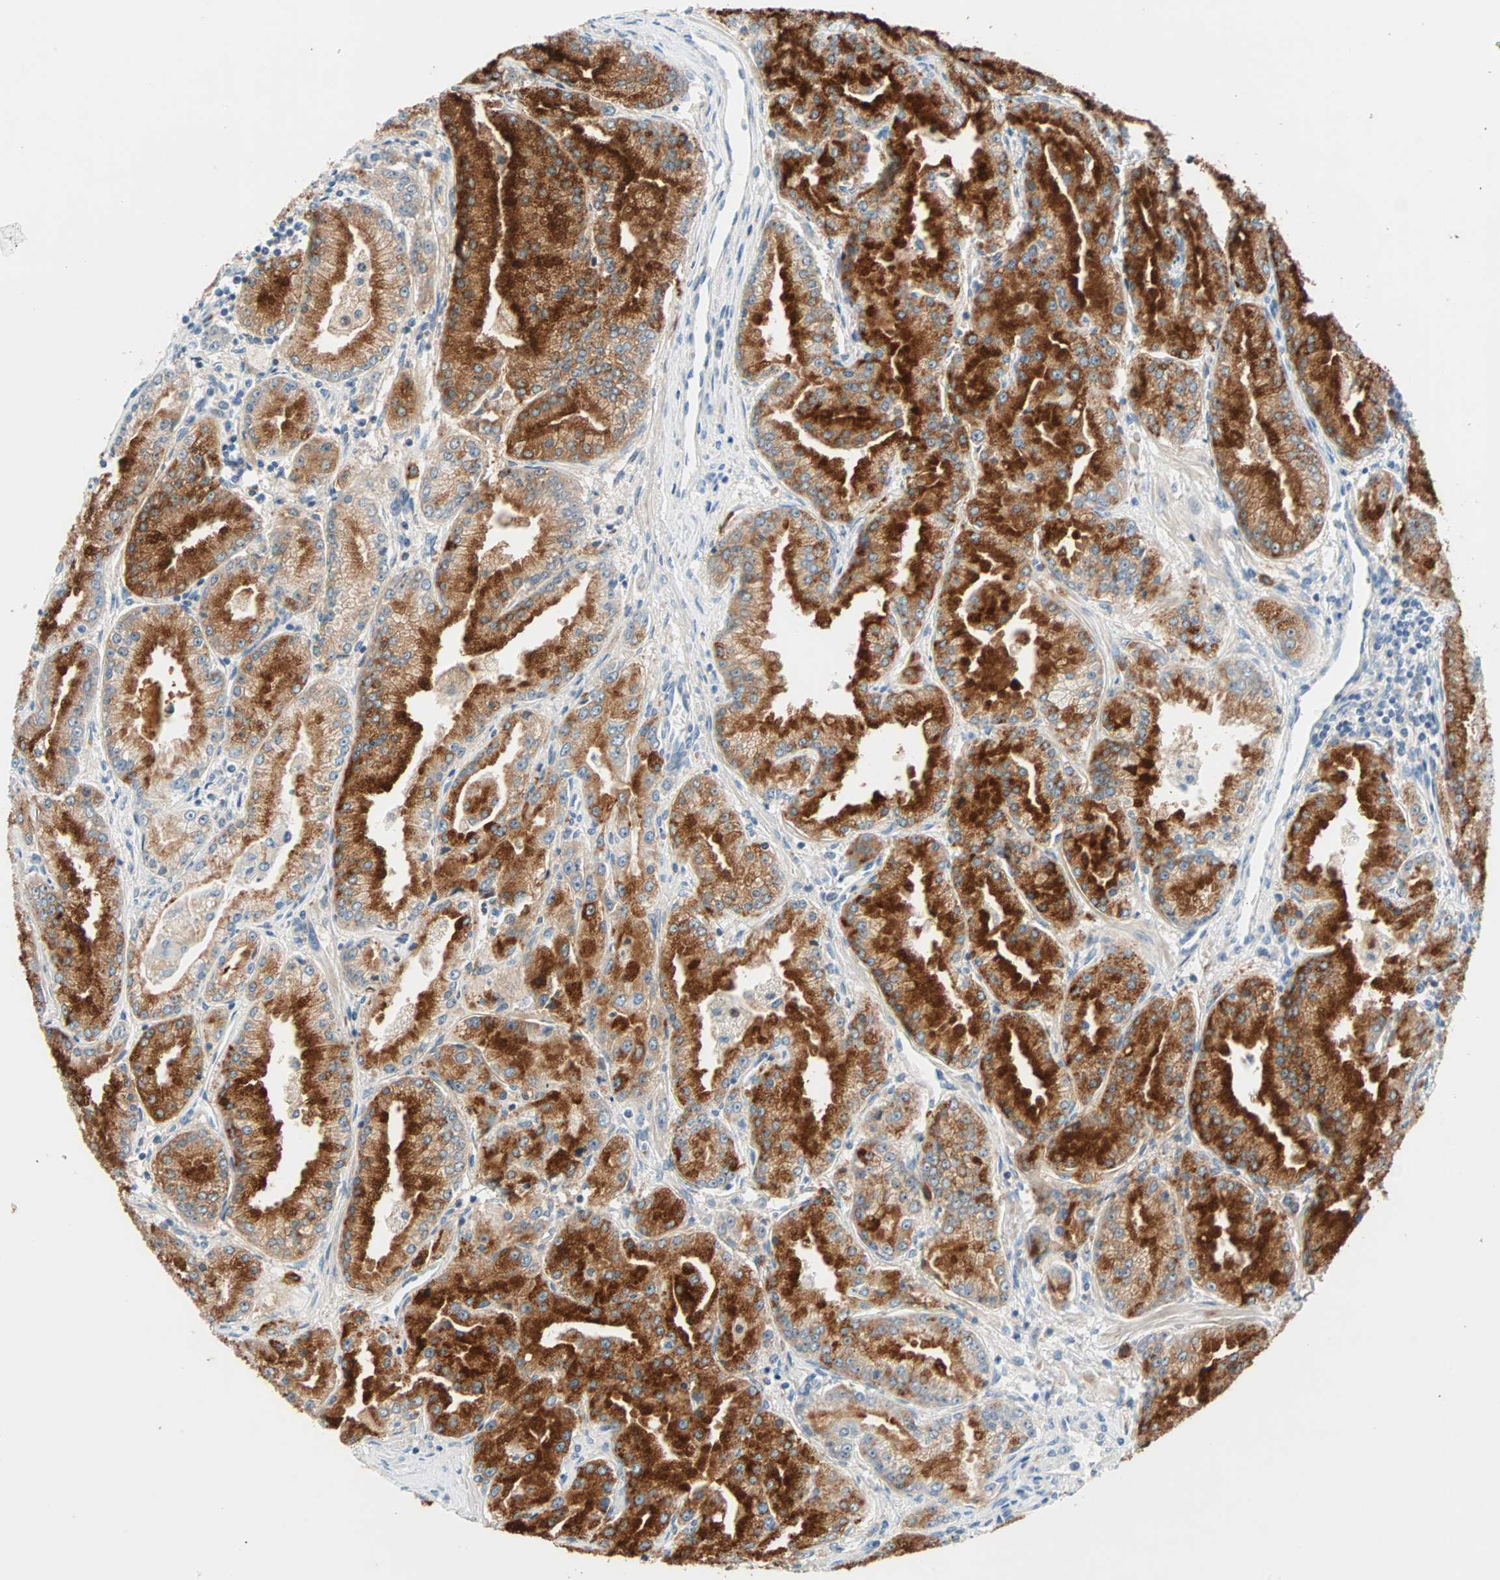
{"staining": {"intensity": "strong", "quantity": ">75%", "location": "cytoplasmic/membranous"}, "tissue": "prostate cancer", "cell_type": "Tumor cells", "image_type": "cancer", "snomed": [{"axis": "morphology", "description": "Adenocarcinoma, High grade"}, {"axis": "topography", "description": "Prostate"}], "caption": "Prostate cancer (adenocarcinoma (high-grade)) stained with a protein marker shows strong staining in tumor cells.", "gene": "TMEM163", "patient": {"sex": "male", "age": 61}}